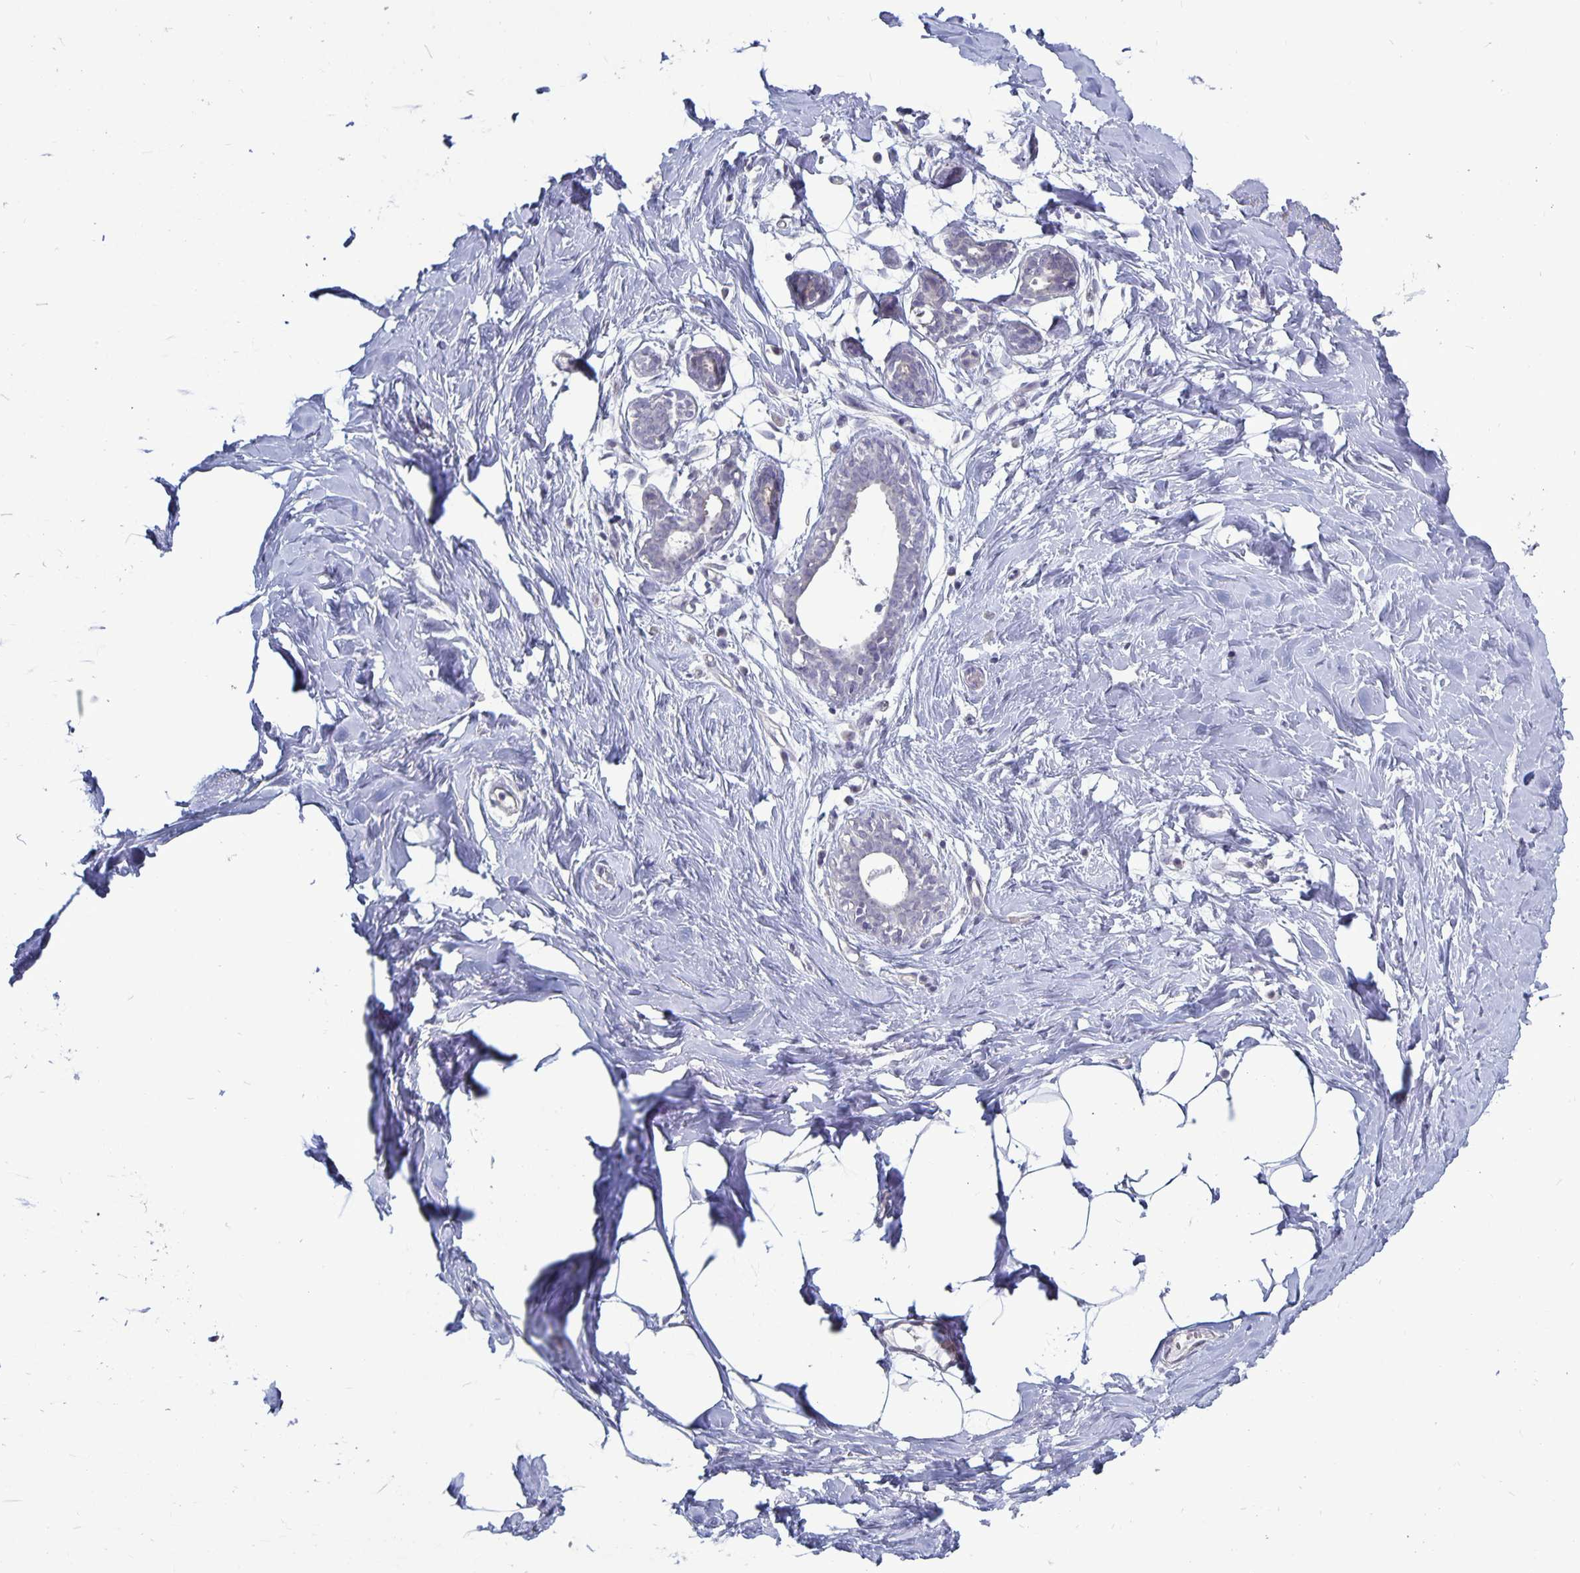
{"staining": {"intensity": "negative", "quantity": "none", "location": "none"}, "tissue": "breast", "cell_type": "Adipocytes", "image_type": "normal", "snomed": [{"axis": "morphology", "description": "Normal tissue, NOS"}, {"axis": "topography", "description": "Breast"}], "caption": "Immunohistochemistry photomicrograph of normal breast stained for a protein (brown), which shows no expression in adipocytes.", "gene": "PLCB3", "patient": {"sex": "female", "age": 27}}